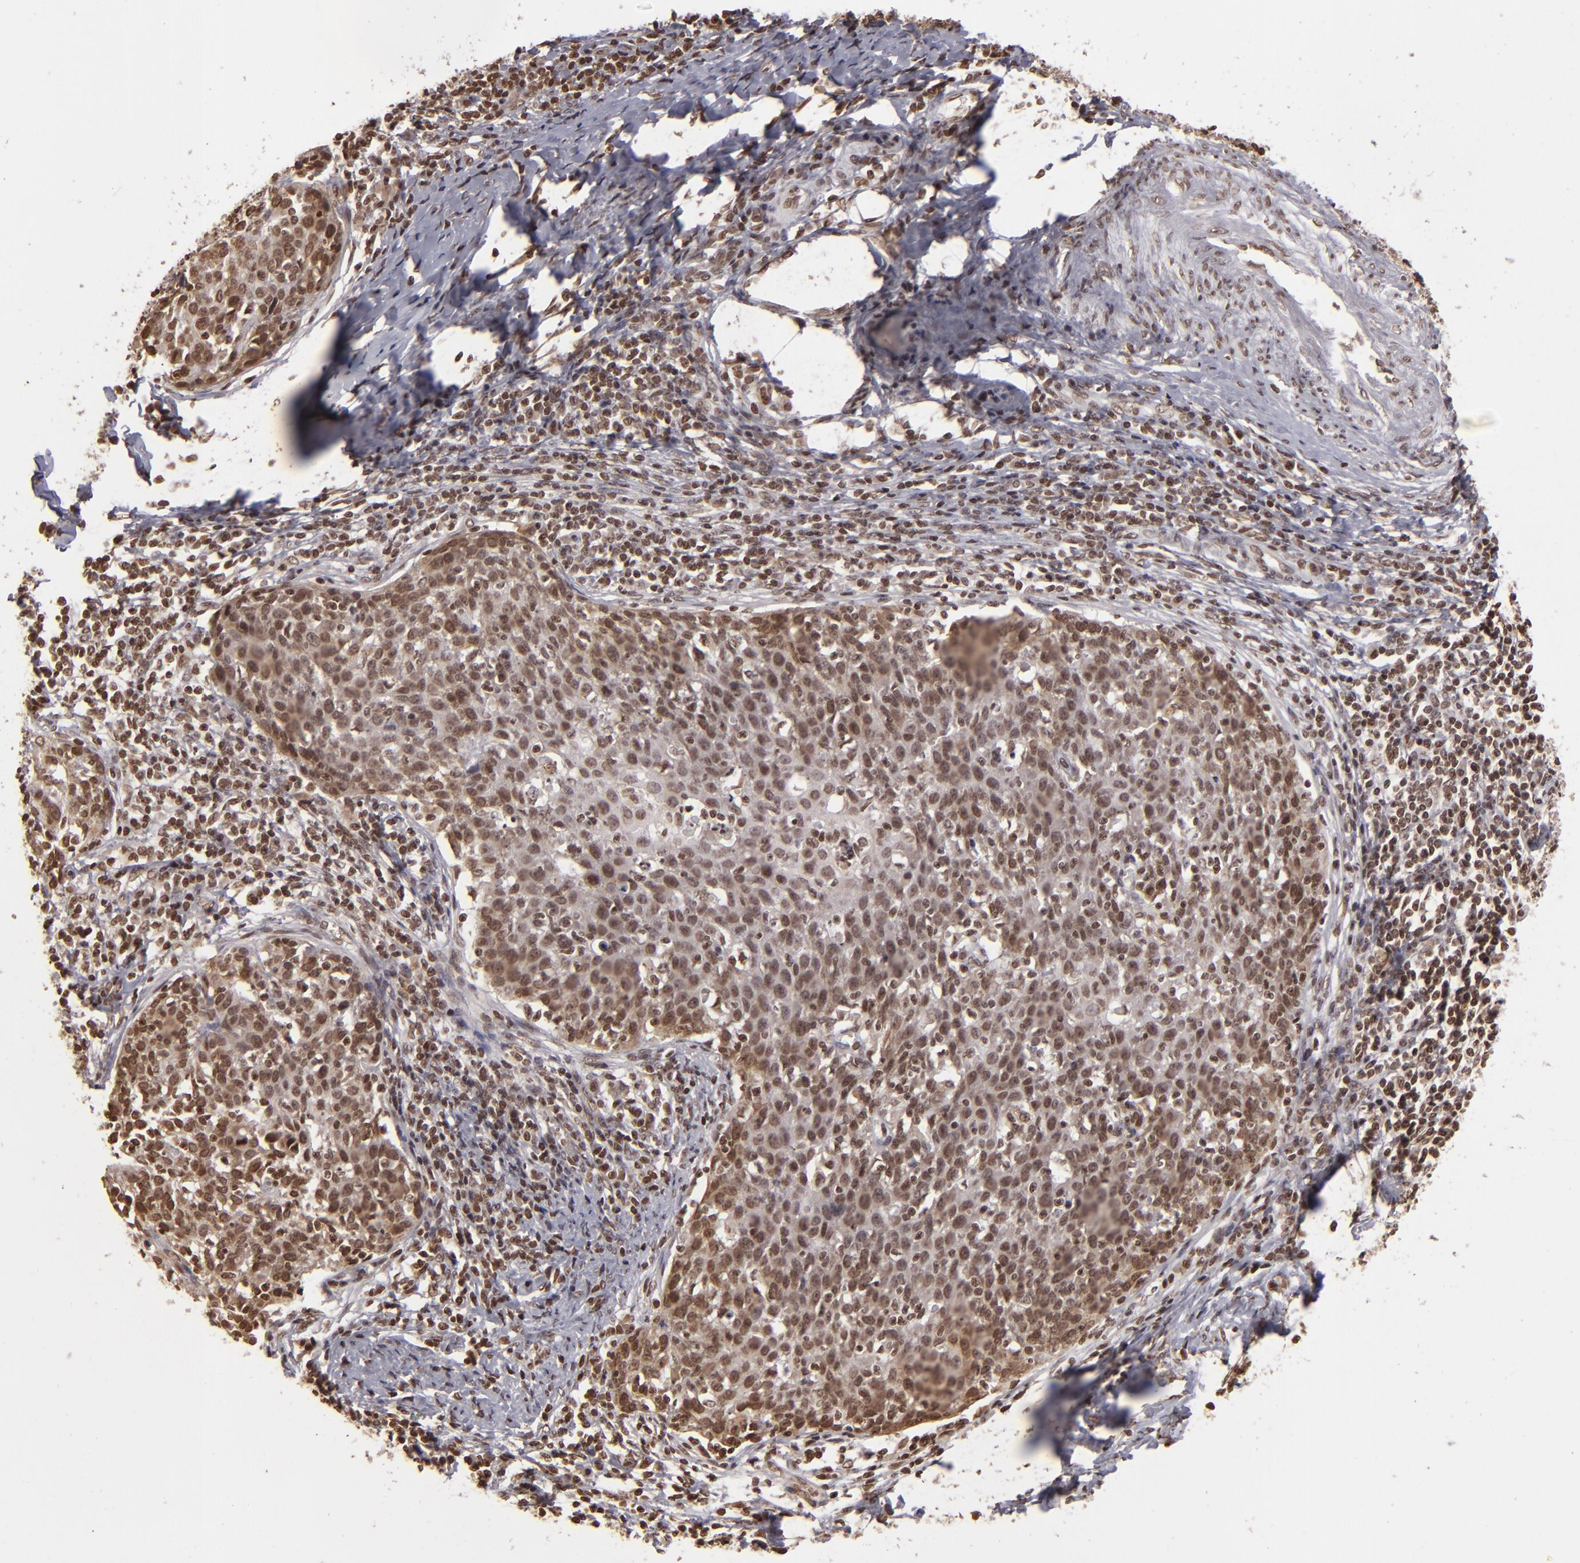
{"staining": {"intensity": "moderate", "quantity": "25%-75%", "location": "nuclear"}, "tissue": "cervical cancer", "cell_type": "Tumor cells", "image_type": "cancer", "snomed": [{"axis": "morphology", "description": "Squamous cell carcinoma, NOS"}, {"axis": "topography", "description": "Cervix"}], "caption": "Immunohistochemical staining of cervical cancer (squamous cell carcinoma) reveals moderate nuclear protein staining in approximately 25%-75% of tumor cells.", "gene": "CUL3", "patient": {"sex": "female", "age": 38}}